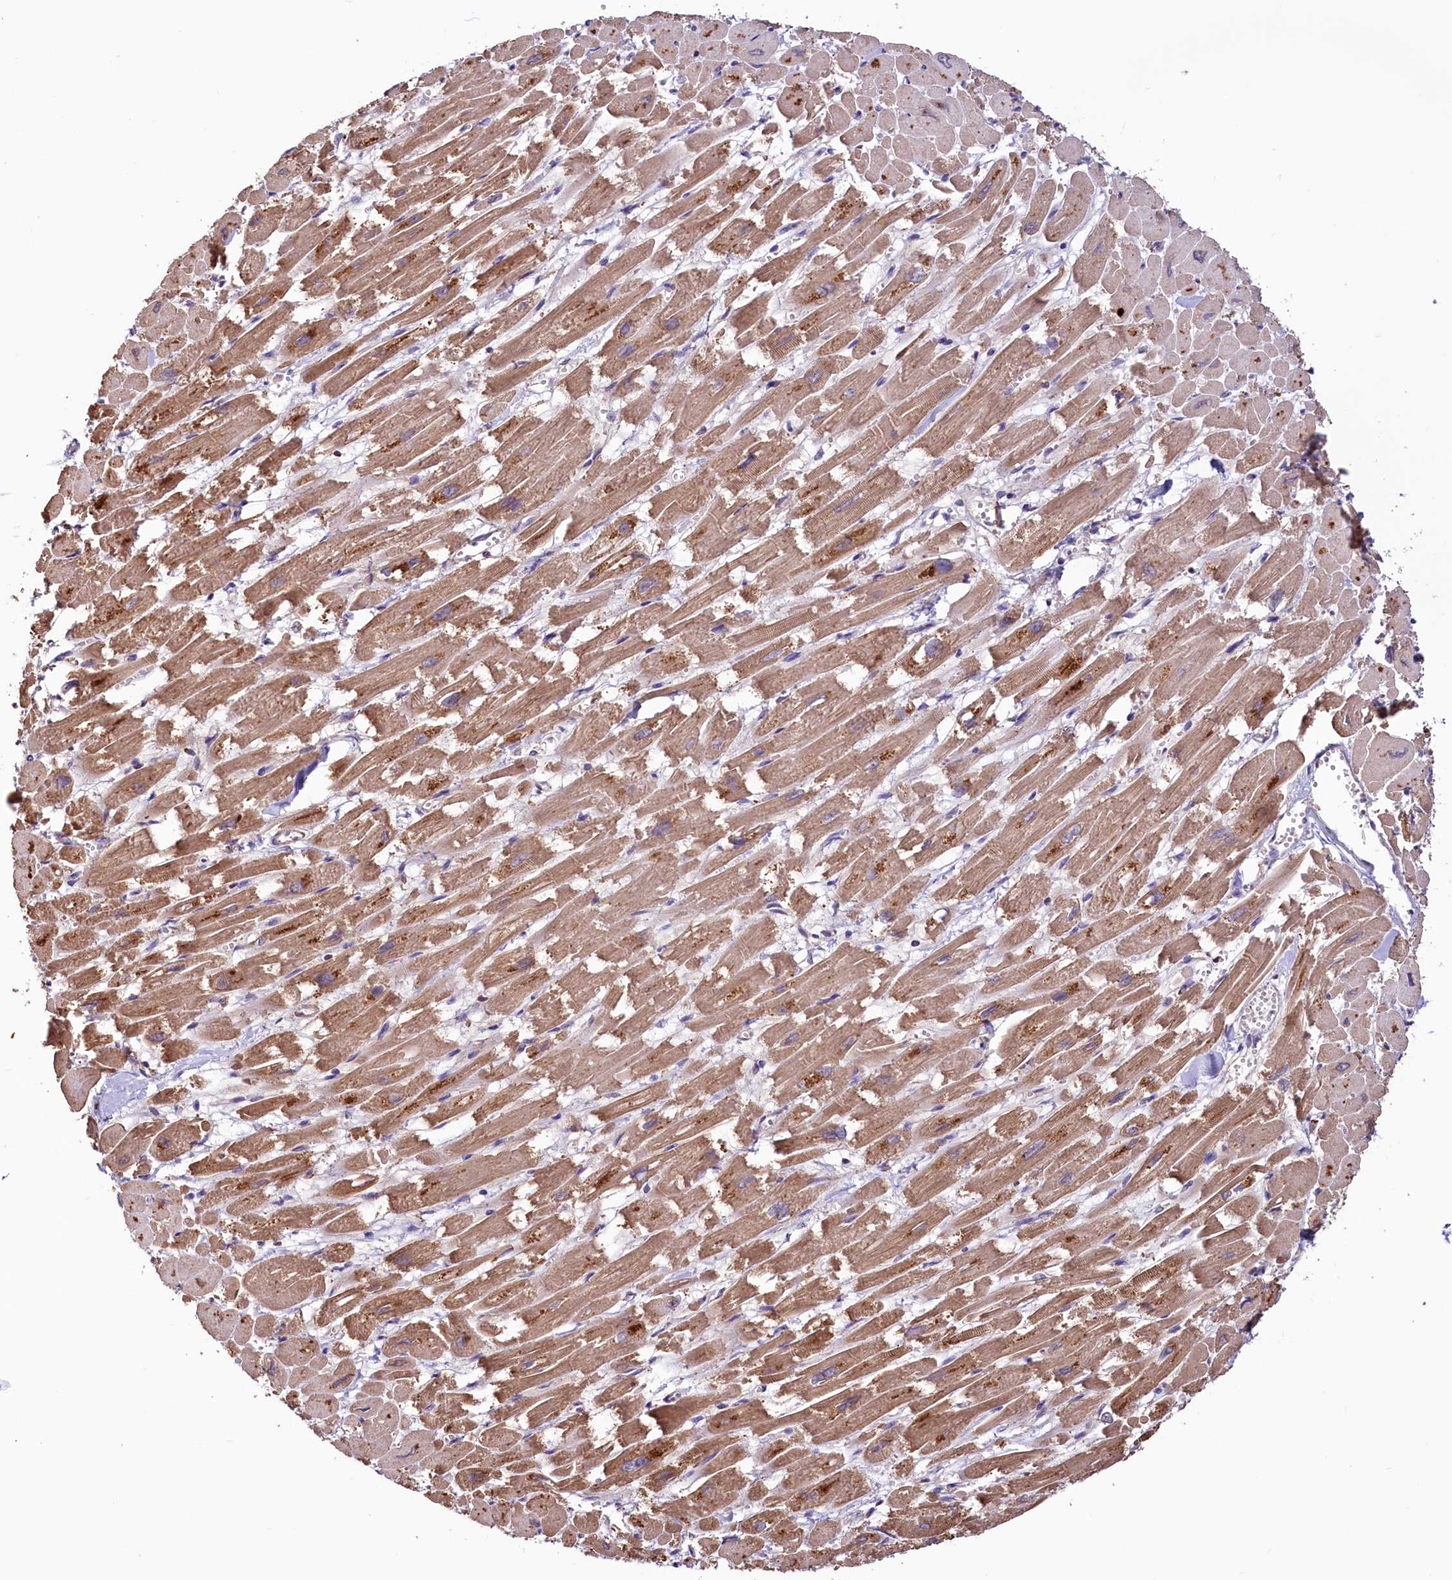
{"staining": {"intensity": "moderate", "quantity": ">75%", "location": "cytoplasmic/membranous"}, "tissue": "heart muscle", "cell_type": "Cardiomyocytes", "image_type": "normal", "snomed": [{"axis": "morphology", "description": "Normal tissue, NOS"}, {"axis": "topography", "description": "Heart"}], "caption": "Protein expression analysis of normal heart muscle exhibits moderate cytoplasmic/membranous positivity in about >75% of cardiomyocytes. (brown staining indicates protein expression, while blue staining denotes nuclei).", "gene": "STARD5", "patient": {"sex": "male", "age": 54}}